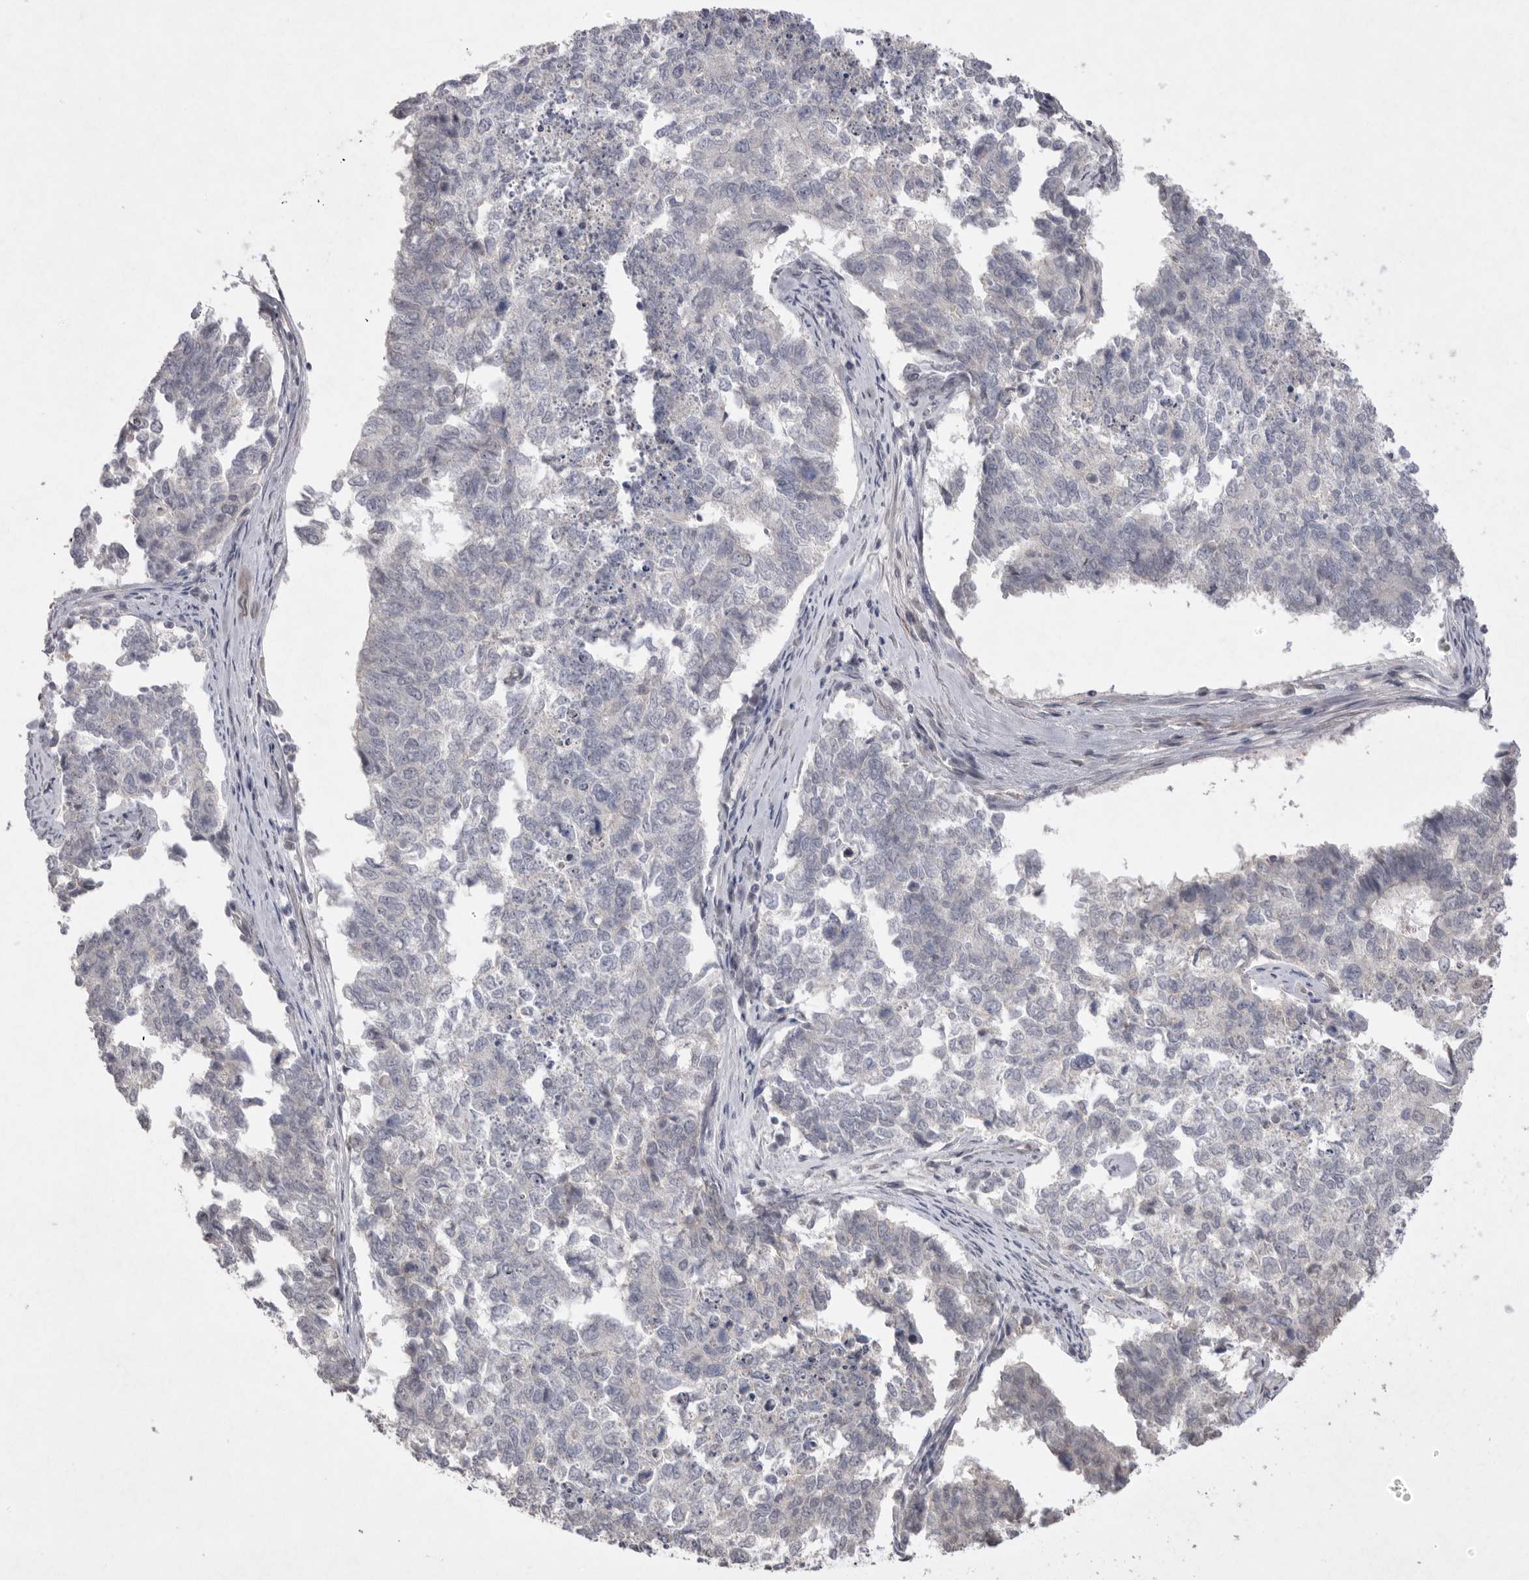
{"staining": {"intensity": "negative", "quantity": "none", "location": "none"}, "tissue": "cervical cancer", "cell_type": "Tumor cells", "image_type": "cancer", "snomed": [{"axis": "morphology", "description": "Squamous cell carcinoma, NOS"}, {"axis": "topography", "description": "Cervix"}], "caption": "Tumor cells show no significant positivity in cervical cancer (squamous cell carcinoma). The staining is performed using DAB brown chromogen with nuclei counter-stained in using hematoxylin.", "gene": "VANGL2", "patient": {"sex": "female", "age": 63}}